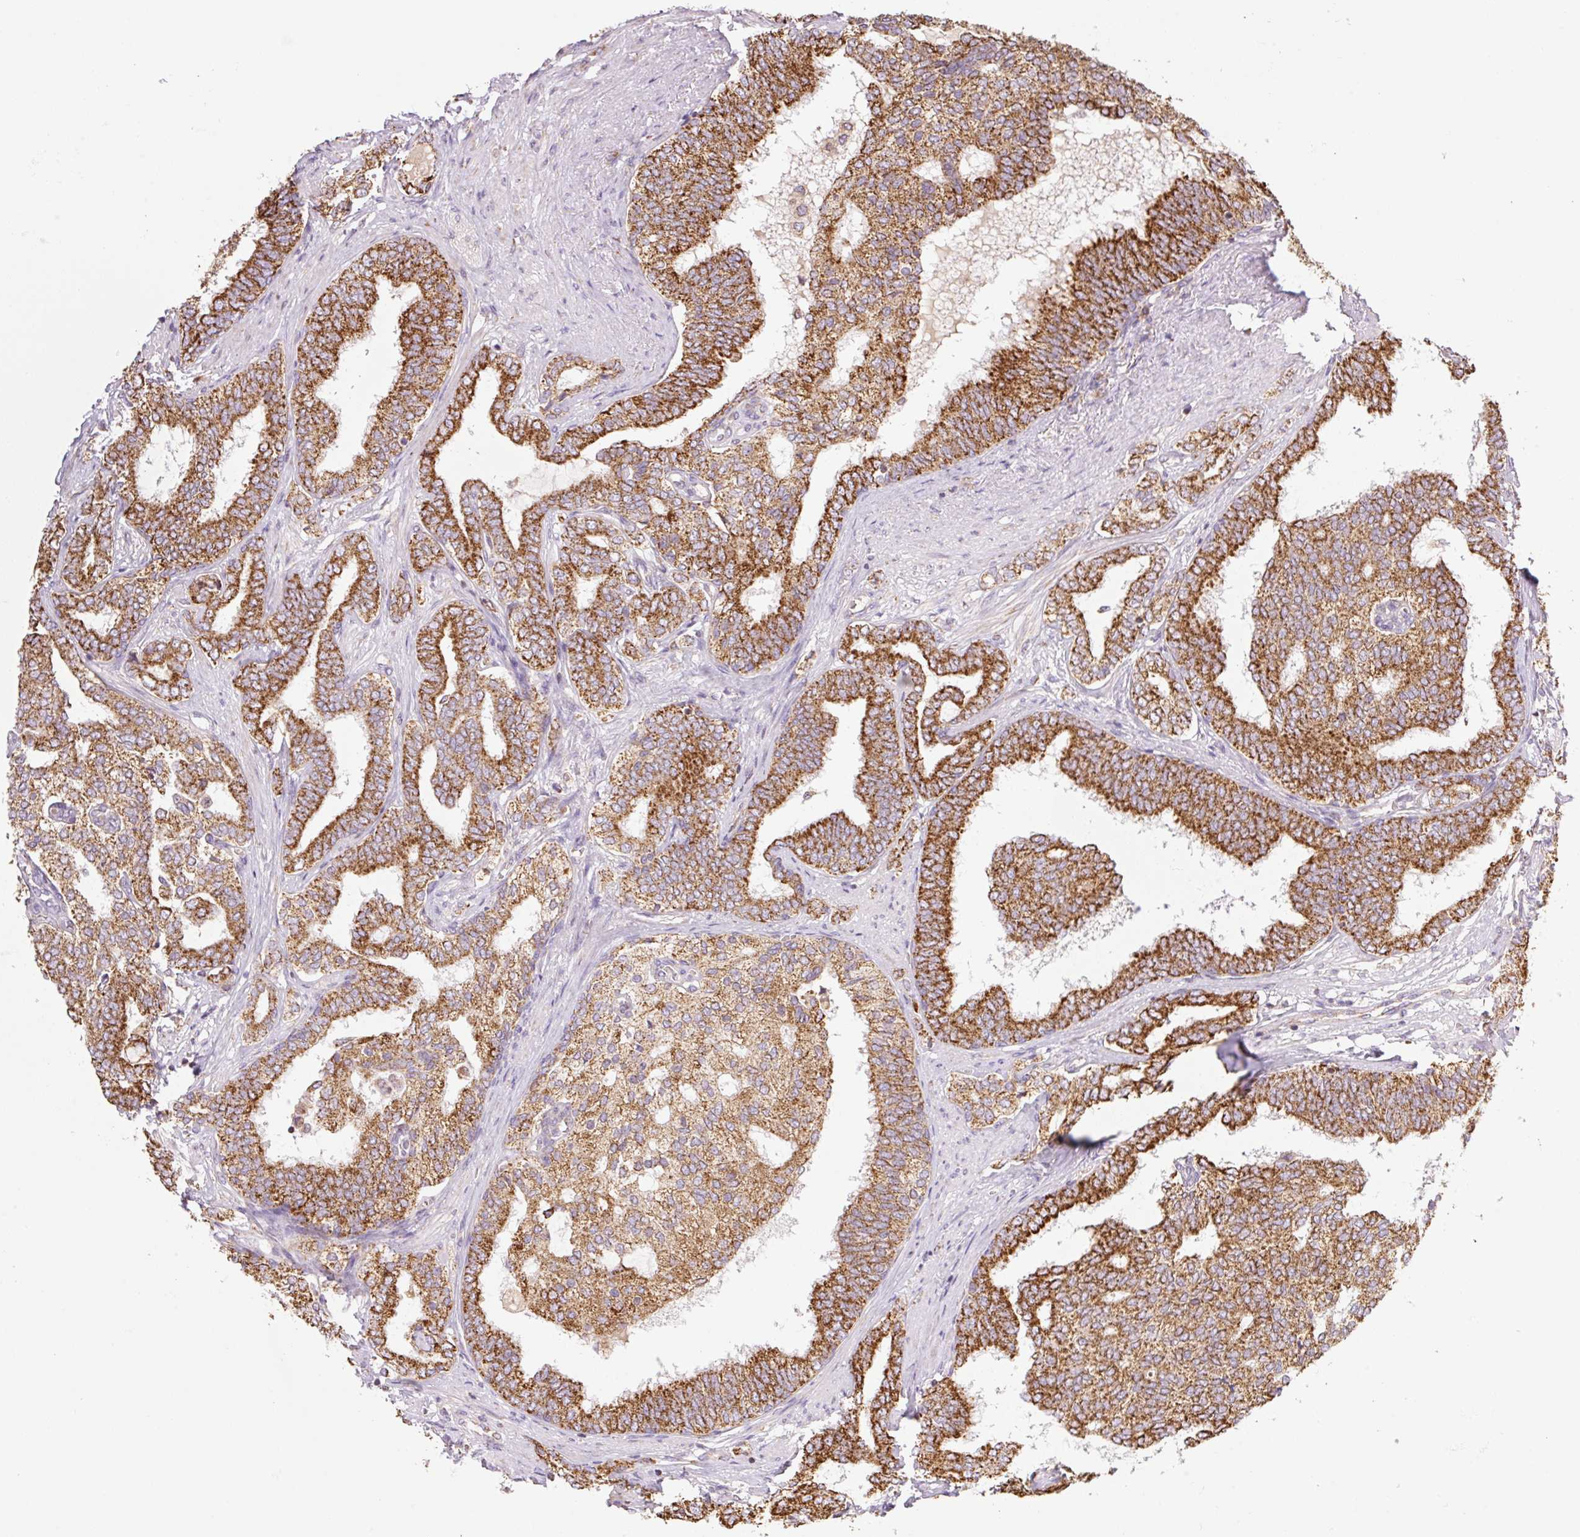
{"staining": {"intensity": "strong", "quantity": ">75%", "location": "cytoplasmic/membranous"}, "tissue": "prostate cancer", "cell_type": "Tumor cells", "image_type": "cancer", "snomed": [{"axis": "morphology", "description": "Adenocarcinoma, High grade"}, {"axis": "topography", "description": "Prostate"}], "caption": "Tumor cells display high levels of strong cytoplasmic/membranous staining in about >75% of cells in human adenocarcinoma (high-grade) (prostate).", "gene": "GOSR2", "patient": {"sex": "male", "age": 72}}